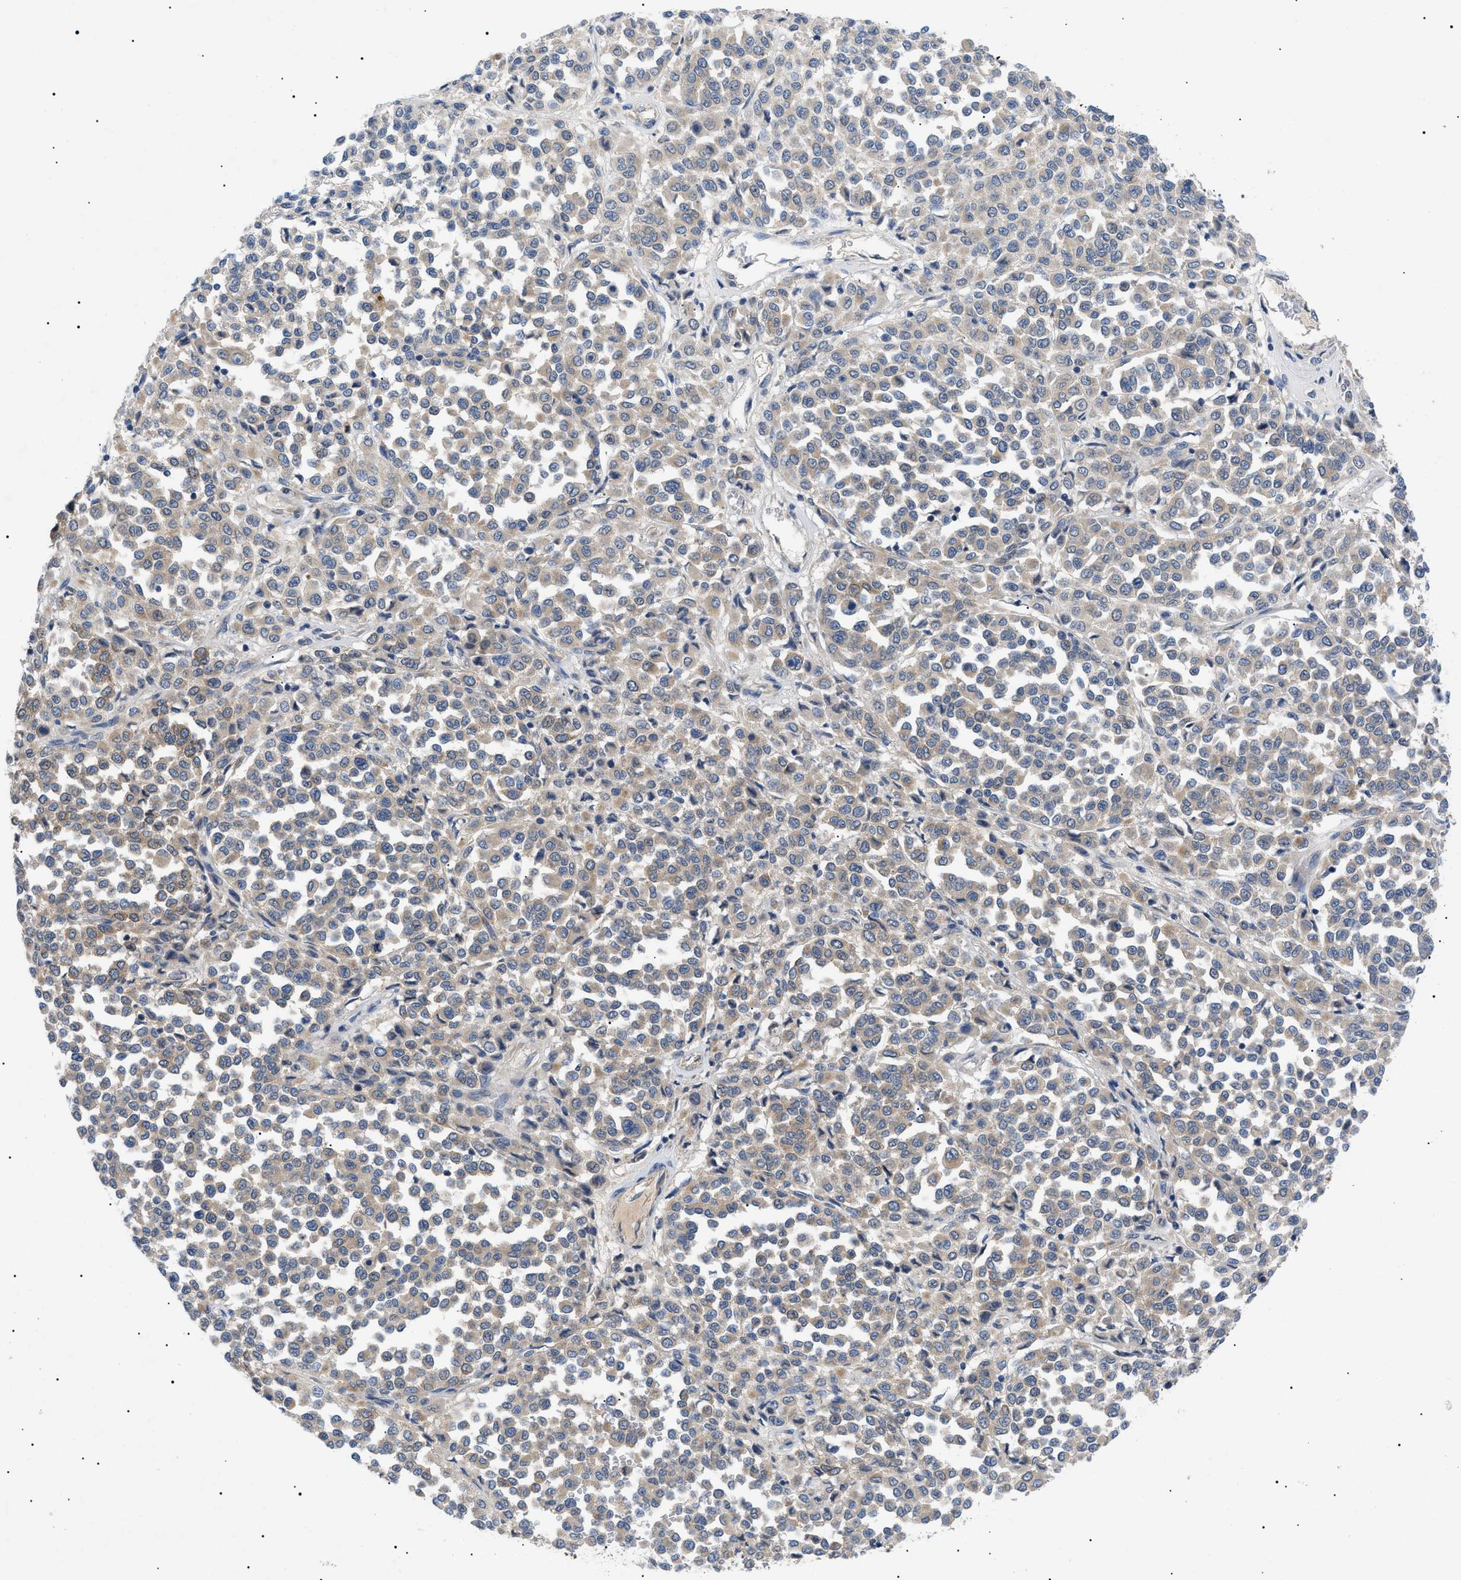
{"staining": {"intensity": "weak", "quantity": ">75%", "location": "cytoplasmic/membranous"}, "tissue": "melanoma", "cell_type": "Tumor cells", "image_type": "cancer", "snomed": [{"axis": "morphology", "description": "Malignant melanoma, Metastatic site"}, {"axis": "topography", "description": "Pancreas"}], "caption": "Protein expression analysis of human melanoma reveals weak cytoplasmic/membranous expression in about >75% of tumor cells. The staining is performed using DAB (3,3'-diaminobenzidine) brown chromogen to label protein expression. The nuclei are counter-stained blue using hematoxylin.", "gene": "RIPK1", "patient": {"sex": "female", "age": 30}}